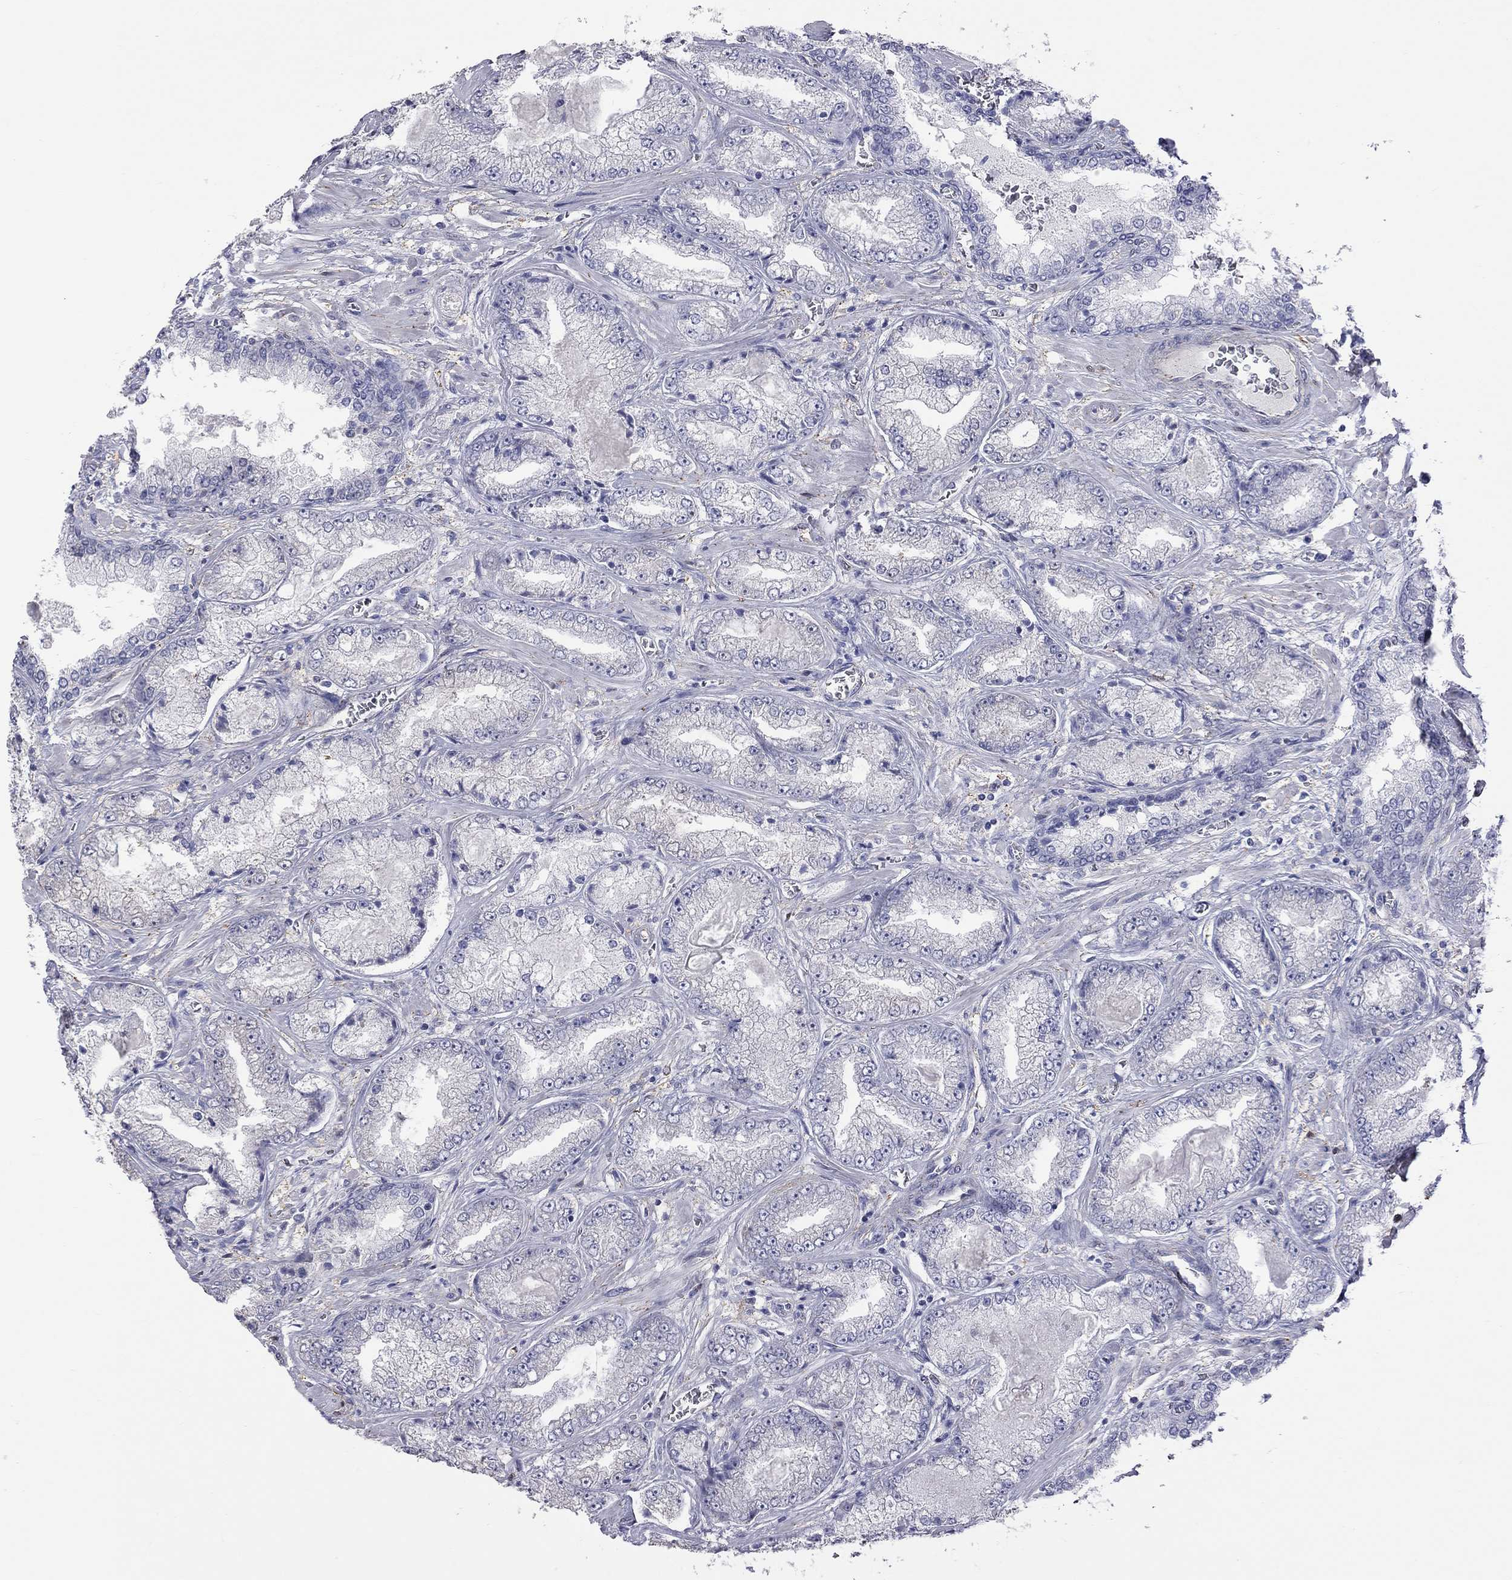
{"staining": {"intensity": "negative", "quantity": "none", "location": "none"}, "tissue": "prostate cancer", "cell_type": "Tumor cells", "image_type": "cancer", "snomed": [{"axis": "morphology", "description": "Adenocarcinoma, Low grade"}, {"axis": "topography", "description": "Prostate"}], "caption": "The image exhibits no staining of tumor cells in prostate cancer (low-grade adenocarcinoma). (Stains: DAB immunohistochemistry with hematoxylin counter stain, Microscopy: brightfield microscopy at high magnification).", "gene": "HYLS1", "patient": {"sex": "male", "age": 57}}